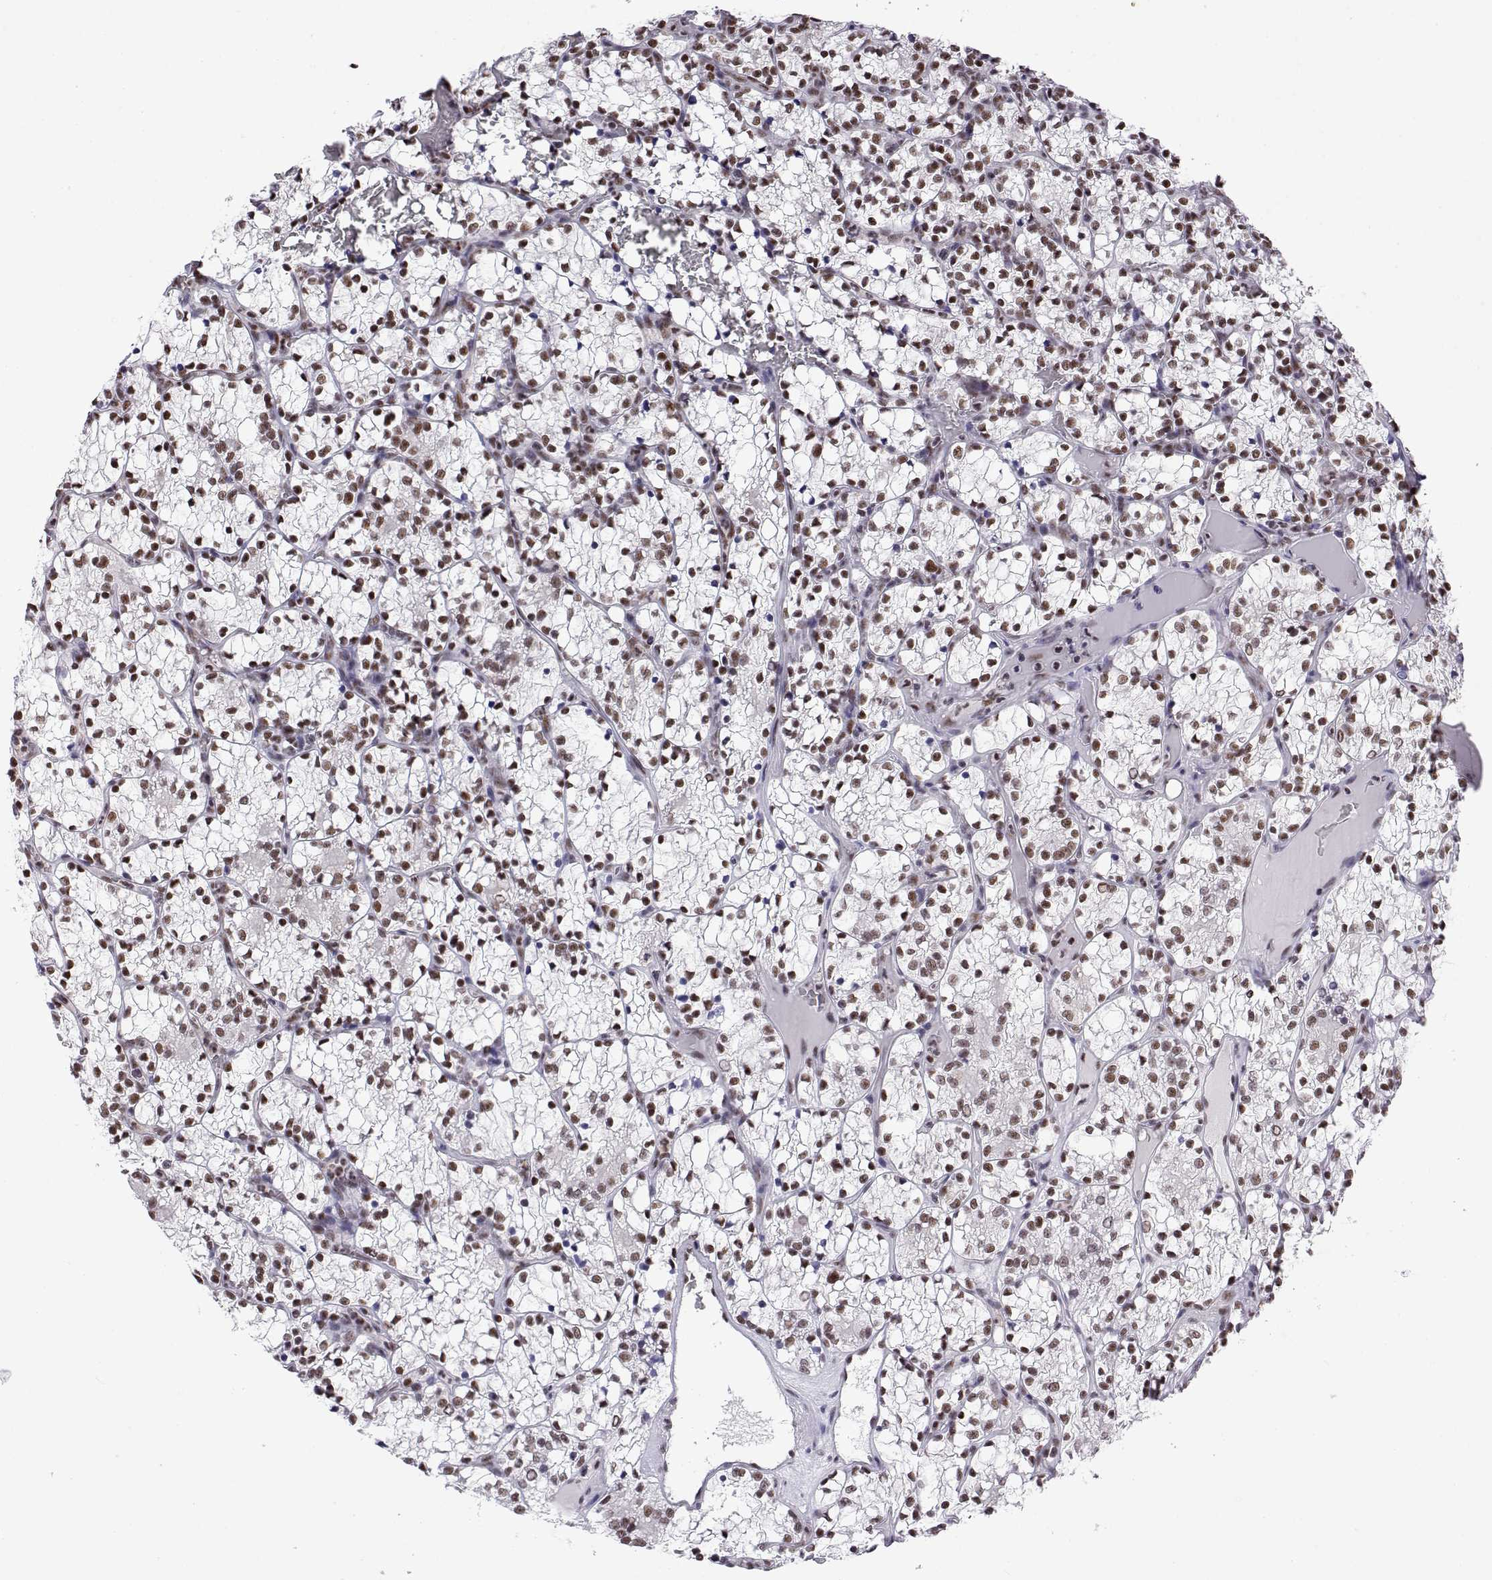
{"staining": {"intensity": "moderate", "quantity": ">75%", "location": "nuclear"}, "tissue": "renal cancer", "cell_type": "Tumor cells", "image_type": "cancer", "snomed": [{"axis": "morphology", "description": "Adenocarcinoma, NOS"}, {"axis": "topography", "description": "Kidney"}], "caption": "Immunohistochemistry (DAB (3,3'-diaminobenzidine)) staining of renal cancer exhibits moderate nuclear protein staining in about >75% of tumor cells.", "gene": "POLDIP3", "patient": {"sex": "female", "age": 69}}